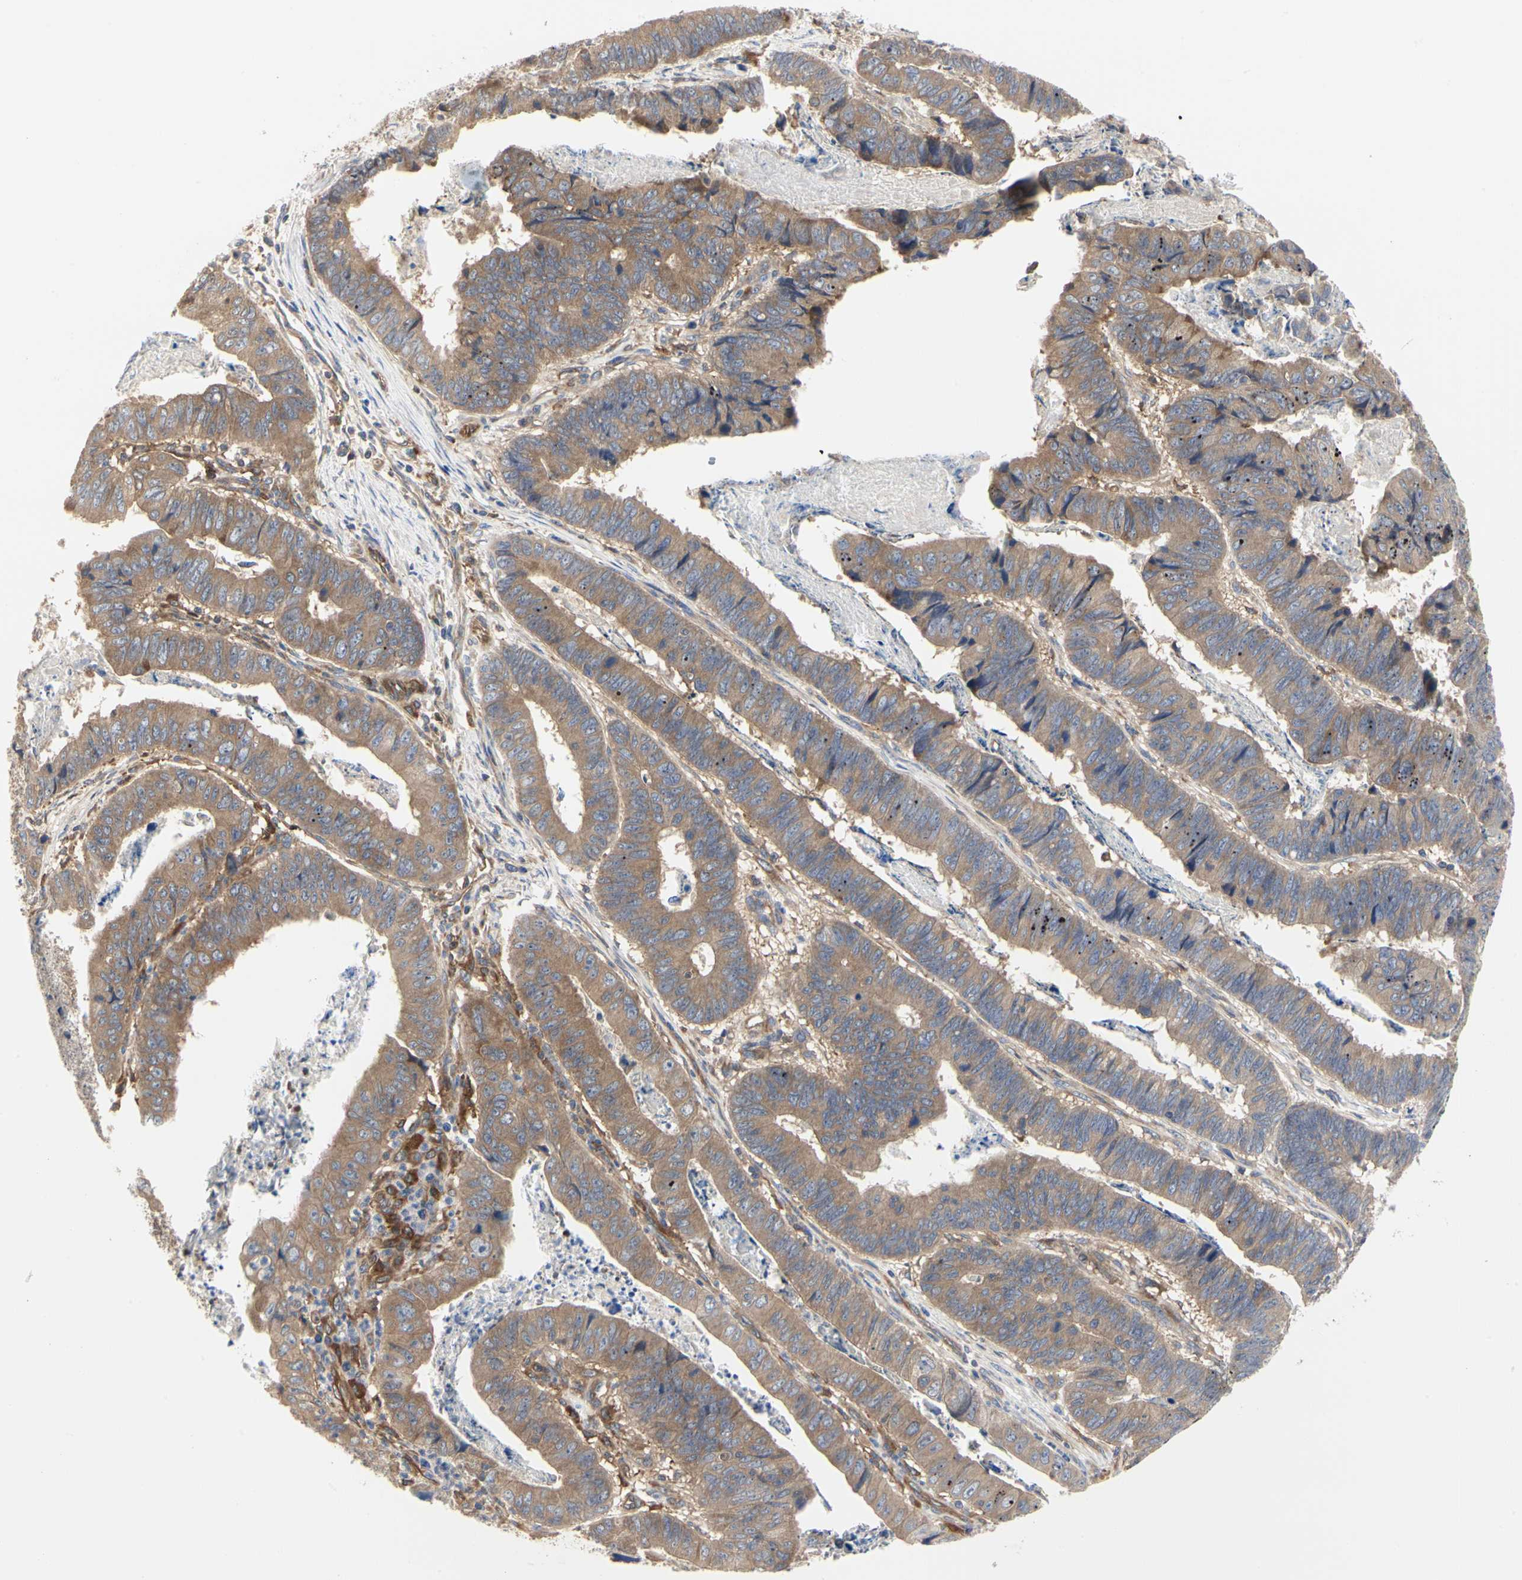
{"staining": {"intensity": "moderate", "quantity": ">75%", "location": "cytoplasmic/membranous"}, "tissue": "stomach cancer", "cell_type": "Tumor cells", "image_type": "cancer", "snomed": [{"axis": "morphology", "description": "Adenocarcinoma, NOS"}, {"axis": "topography", "description": "Stomach, lower"}], "caption": "Human stomach cancer (adenocarcinoma) stained with a brown dye displays moderate cytoplasmic/membranous positive expression in approximately >75% of tumor cells.", "gene": "C3orf52", "patient": {"sex": "male", "age": 77}}